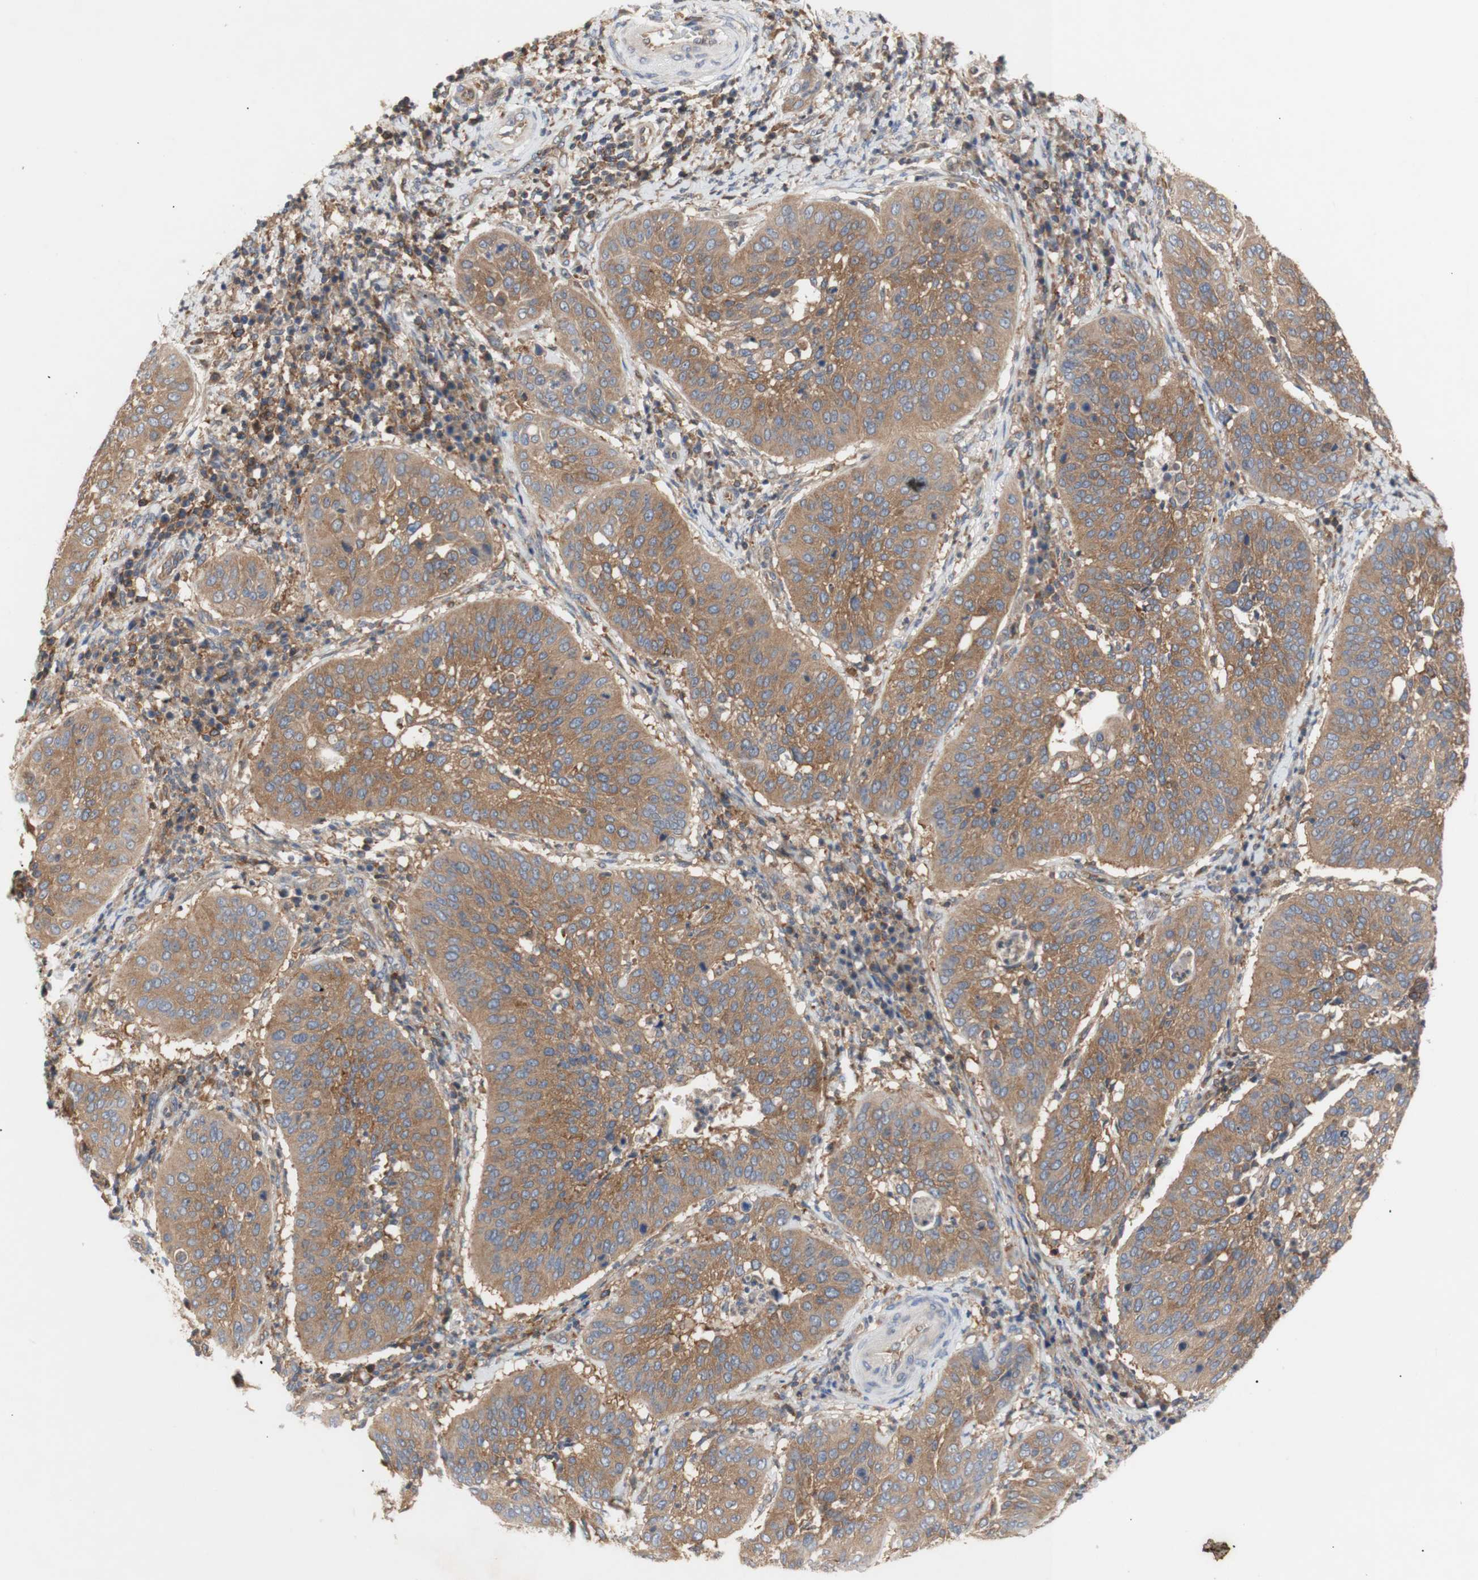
{"staining": {"intensity": "moderate", "quantity": ">75%", "location": "cytoplasmic/membranous"}, "tissue": "cervical cancer", "cell_type": "Tumor cells", "image_type": "cancer", "snomed": [{"axis": "morphology", "description": "Normal tissue, NOS"}, {"axis": "morphology", "description": "Squamous cell carcinoma, NOS"}, {"axis": "topography", "description": "Cervix"}], "caption": "A brown stain shows moderate cytoplasmic/membranous staining of a protein in cervical squamous cell carcinoma tumor cells.", "gene": "IKBKG", "patient": {"sex": "female", "age": 39}}